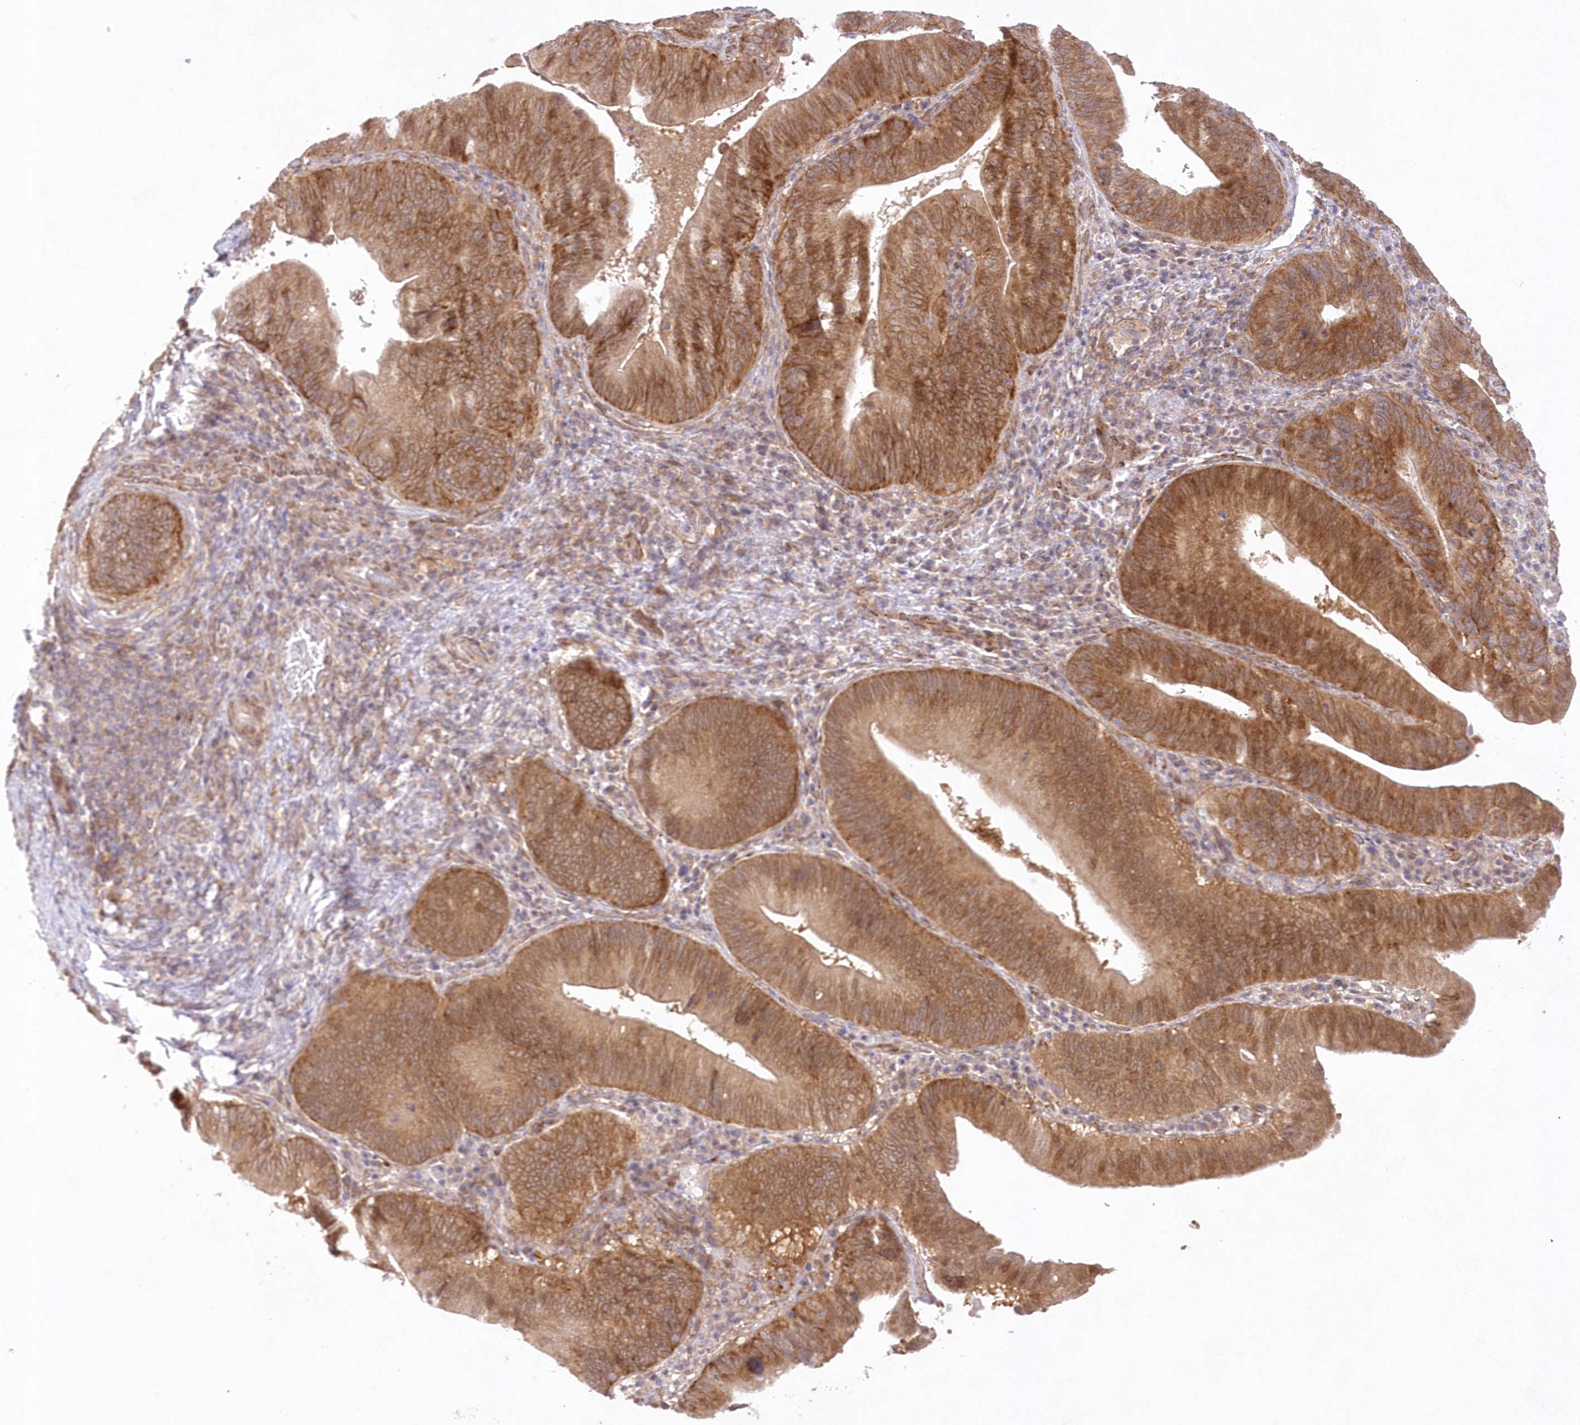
{"staining": {"intensity": "strong", "quantity": ">75%", "location": "cytoplasmic/membranous"}, "tissue": "pancreatic cancer", "cell_type": "Tumor cells", "image_type": "cancer", "snomed": [{"axis": "morphology", "description": "Adenocarcinoma, NOS"}, {"axis": "topography", "description": "Pancreas"}], "caption": "Immunohistochemistry micrograph of neoplastic tissue: adenocarcinoma (pancreatic) stained using immunohistochemistry (IHC) shows high levels of strong protein expression localized specifically in the cytoplasmic/membranous of tumor cells, appearing as a cytoplasmic/membranous brown color.", "gene": "RNPEP", "patient": {"sex": "male", "age": 63}}